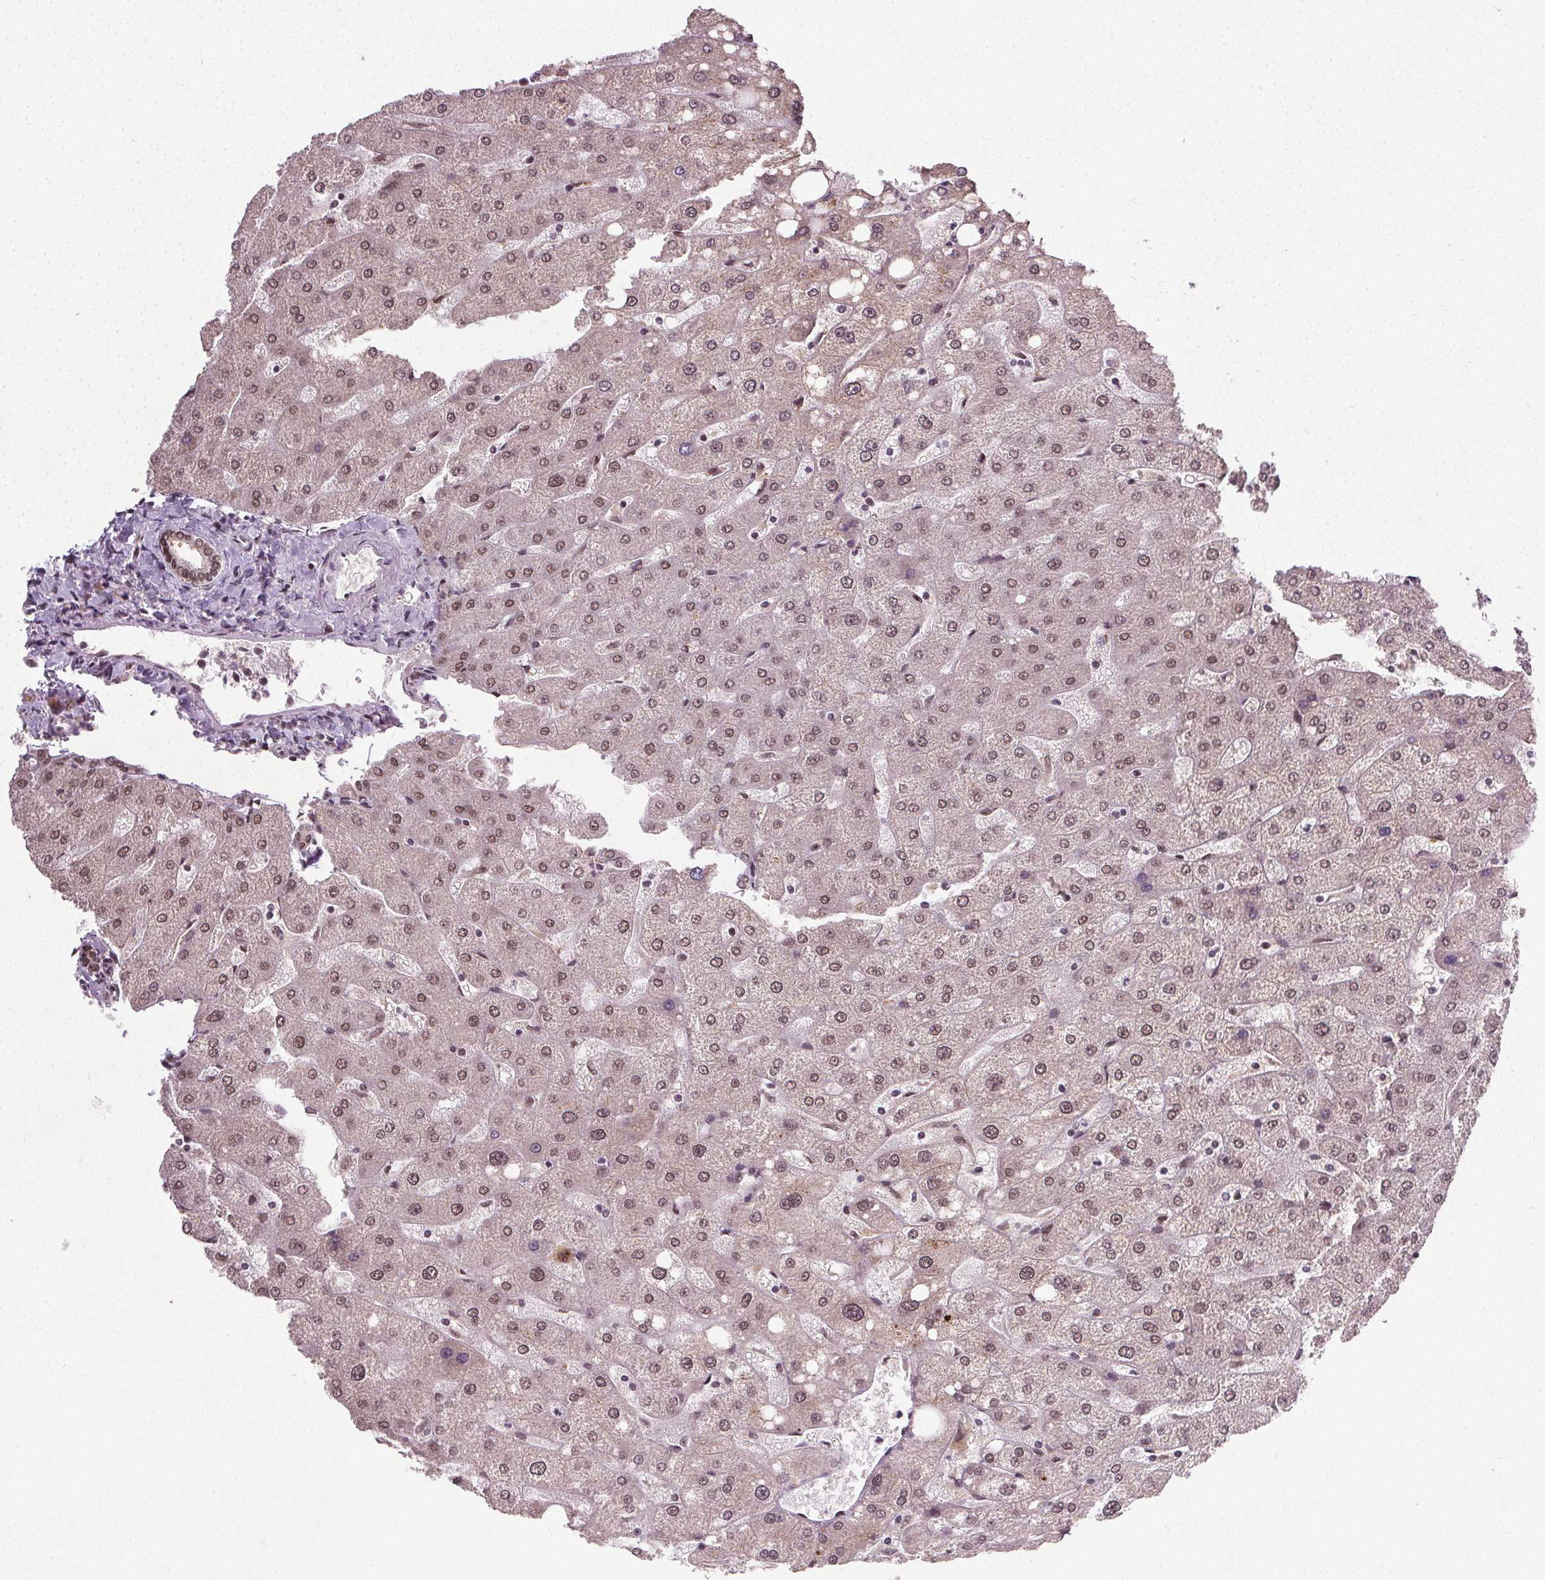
{"staining": {"intensity": "moderate", "quantity": ">75%", "location": "nuclear"}, "tissue": "liver", "cell_type": "Cholangiocytes", "image_type": "normal", "snomed": [{"axis": "morphology", "description": "Normal tissue, NOS"}, {"axis": "topography", "description": "Liver"}], "caption": "Immunohistochemistry image of normal liver: liver stained using immunohistochemistry exhibits medium levels of moderate protein expression localized specifically in the nuclear of cholangiocytes, appearing as a nuclear brown color.", "gene": "MED6", "patient": {"sex": "male", "age": 67}}